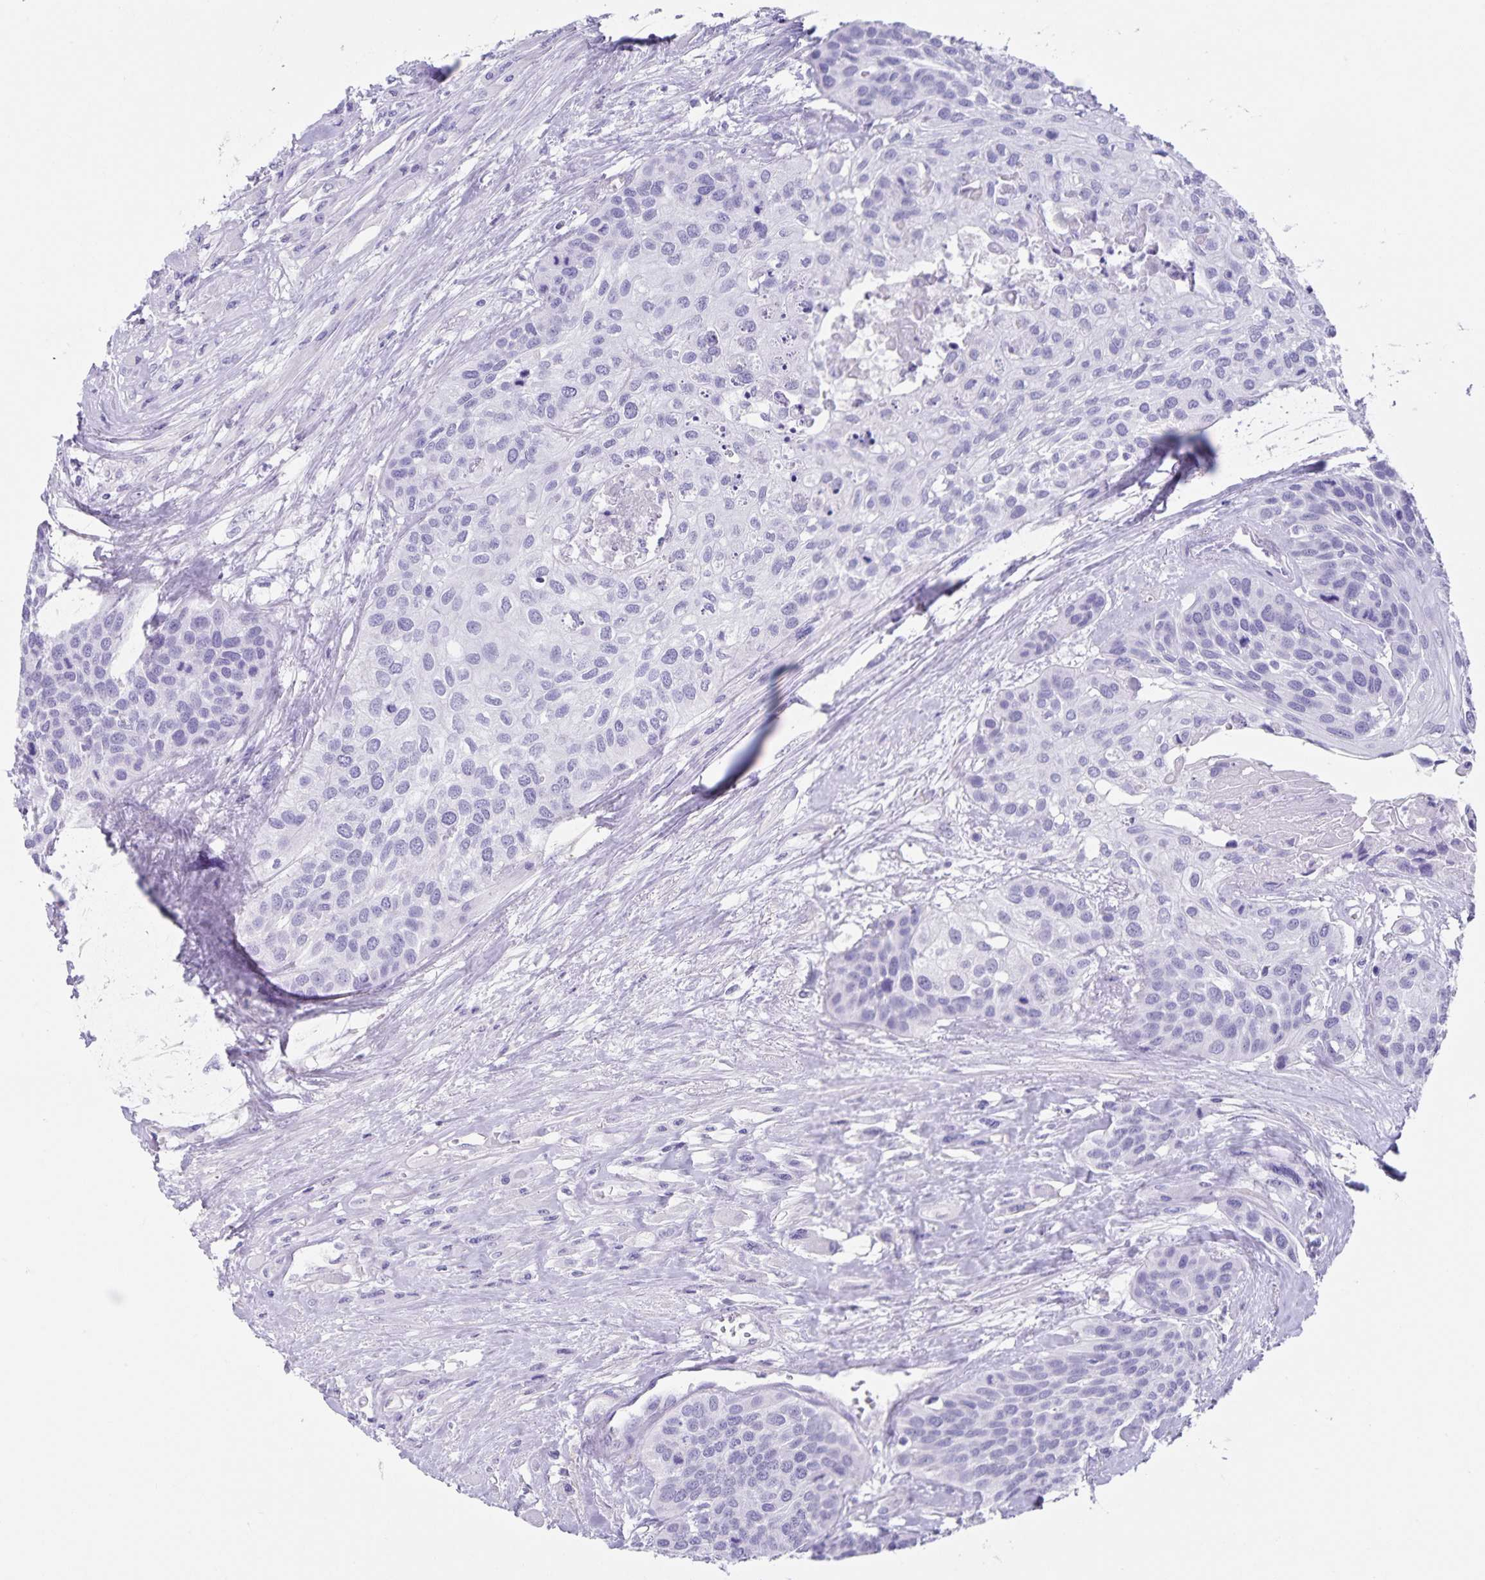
{"staining": {"intensity": "negative", "quantity": "none", "location": "none"}, "tissue": "head and neck cancer", "cell_type": "Tumor cells", "image_type": "cancer", "snomed": [{"axis": "morphology", "description": "Squamous cell carcinoma, NOS"}, {"axis": "topography", "description": "Head-Neck"}], "caption": "Head and neck cancer was stained to show a protein in brown. There is no significant staining in tumor cells.", "gene": "C11orf42", "patient": {"sex": "female", "age": 50}}